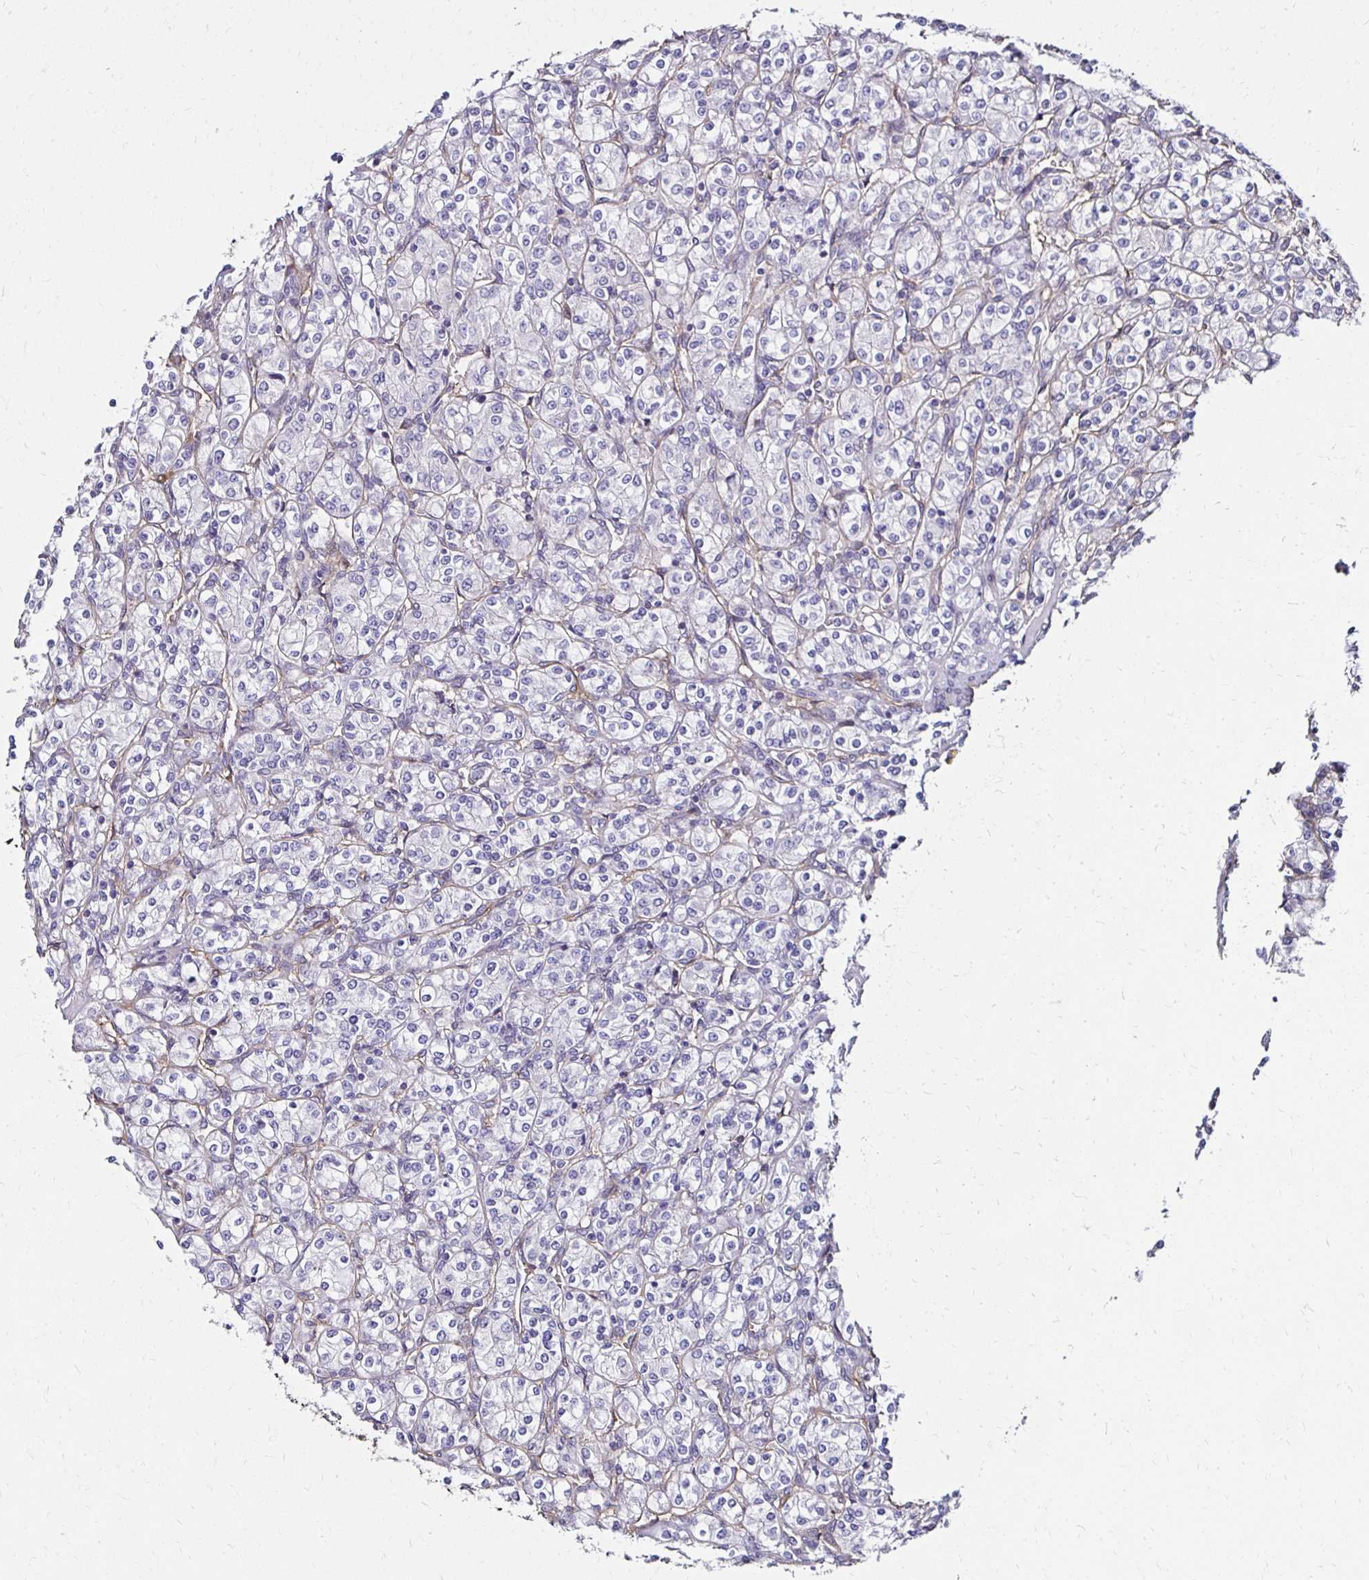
{"staining": {"intensity": "negative", "quantity": "none", "location": "none"}, "tissue": "renal cancer", "cell_type": "Tumor cells", "image_type": "cancer", "snomed": [{"axis": "morphology", "description": "Adenocarcinoma, NOS"}, {"axis": "topography", "description": "Kidney"}], "caption": "IHC of human adenocarcinoma (renal) exhibits no positivity in tumor cells.", "gene": "ITGB1", "patient": {"sex": "male", "age": 77}}